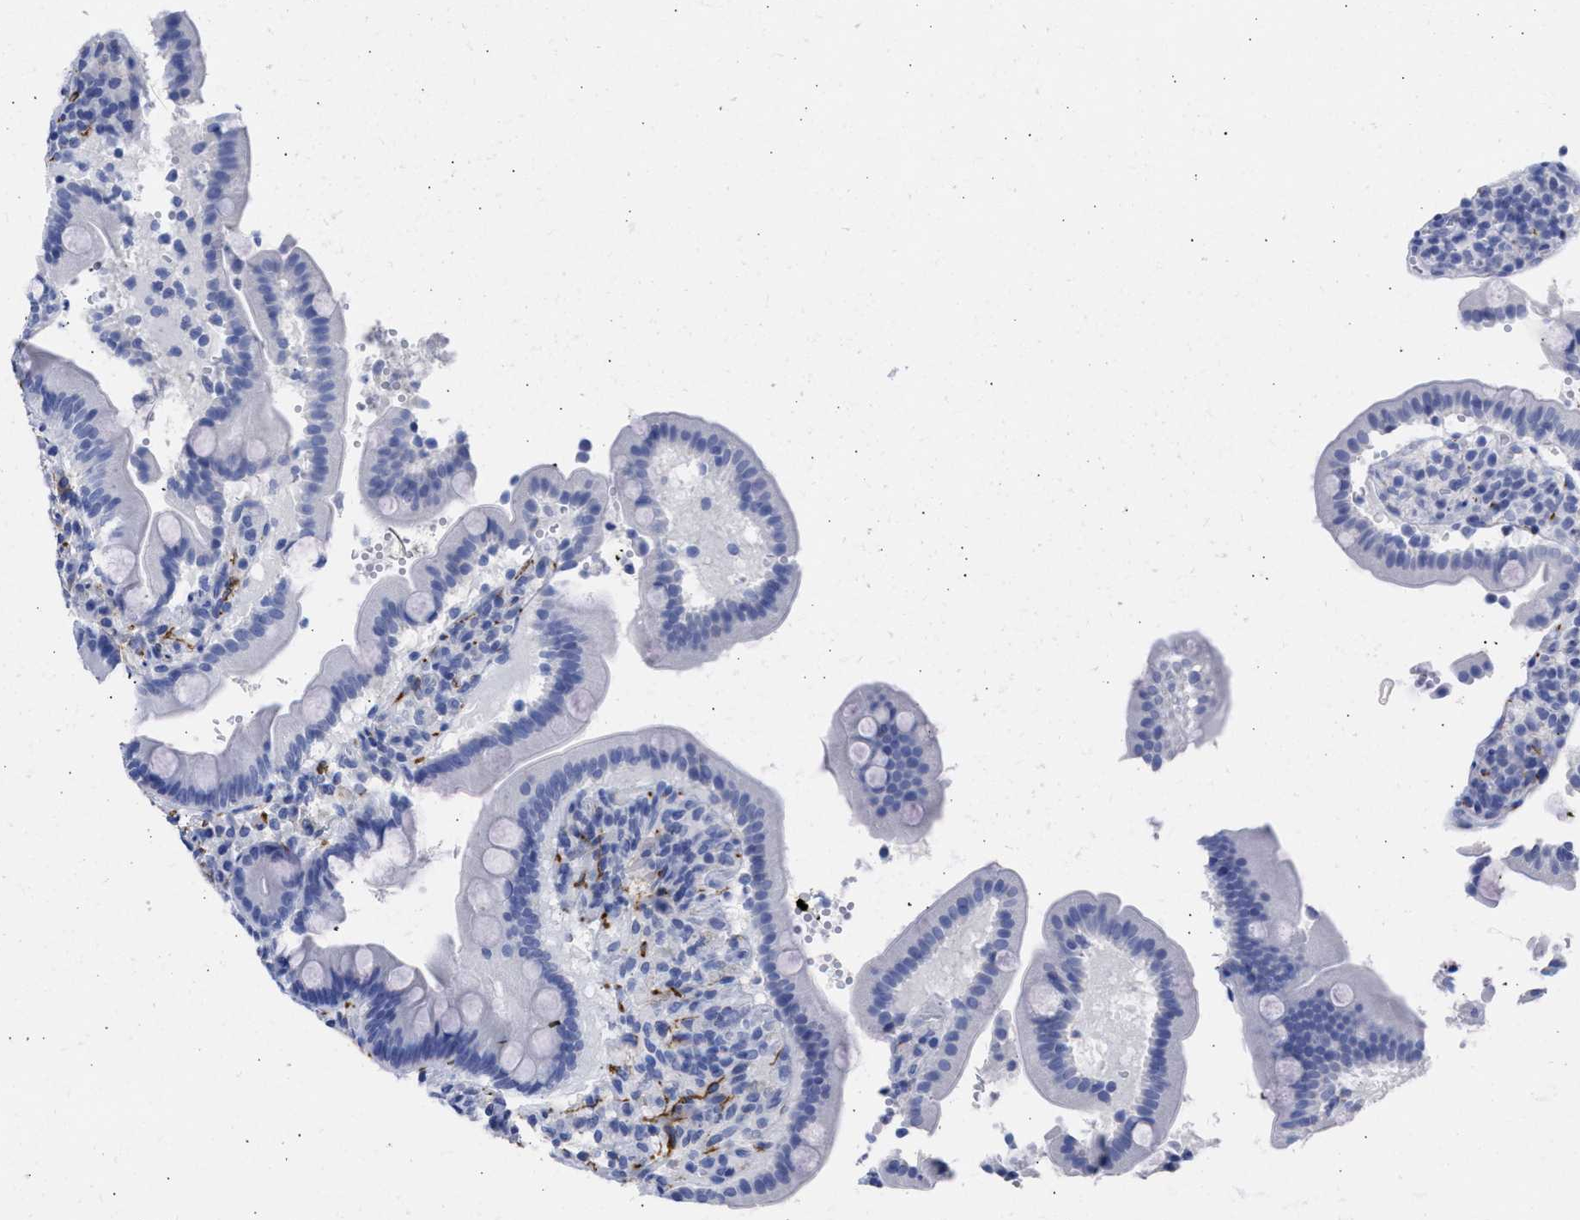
{"staining": {"intensity": "negative", "quantity": "none", "location": "none"}, "tissue": "duodenum", "cell_type": "Glandular cells", "image_type": "normal", "snomed": [{"axis": "morphology", "description": "Normal tissue, NOS"}, {"axis": "topography", "description": "Small intestine, NOS"}], "caption": "This is an IHC histopathology image of benign human duodenum. There is no positivity in glandular cells.", "gene": "NCAM1", "patient": {"sex": "female", "age": 71}}